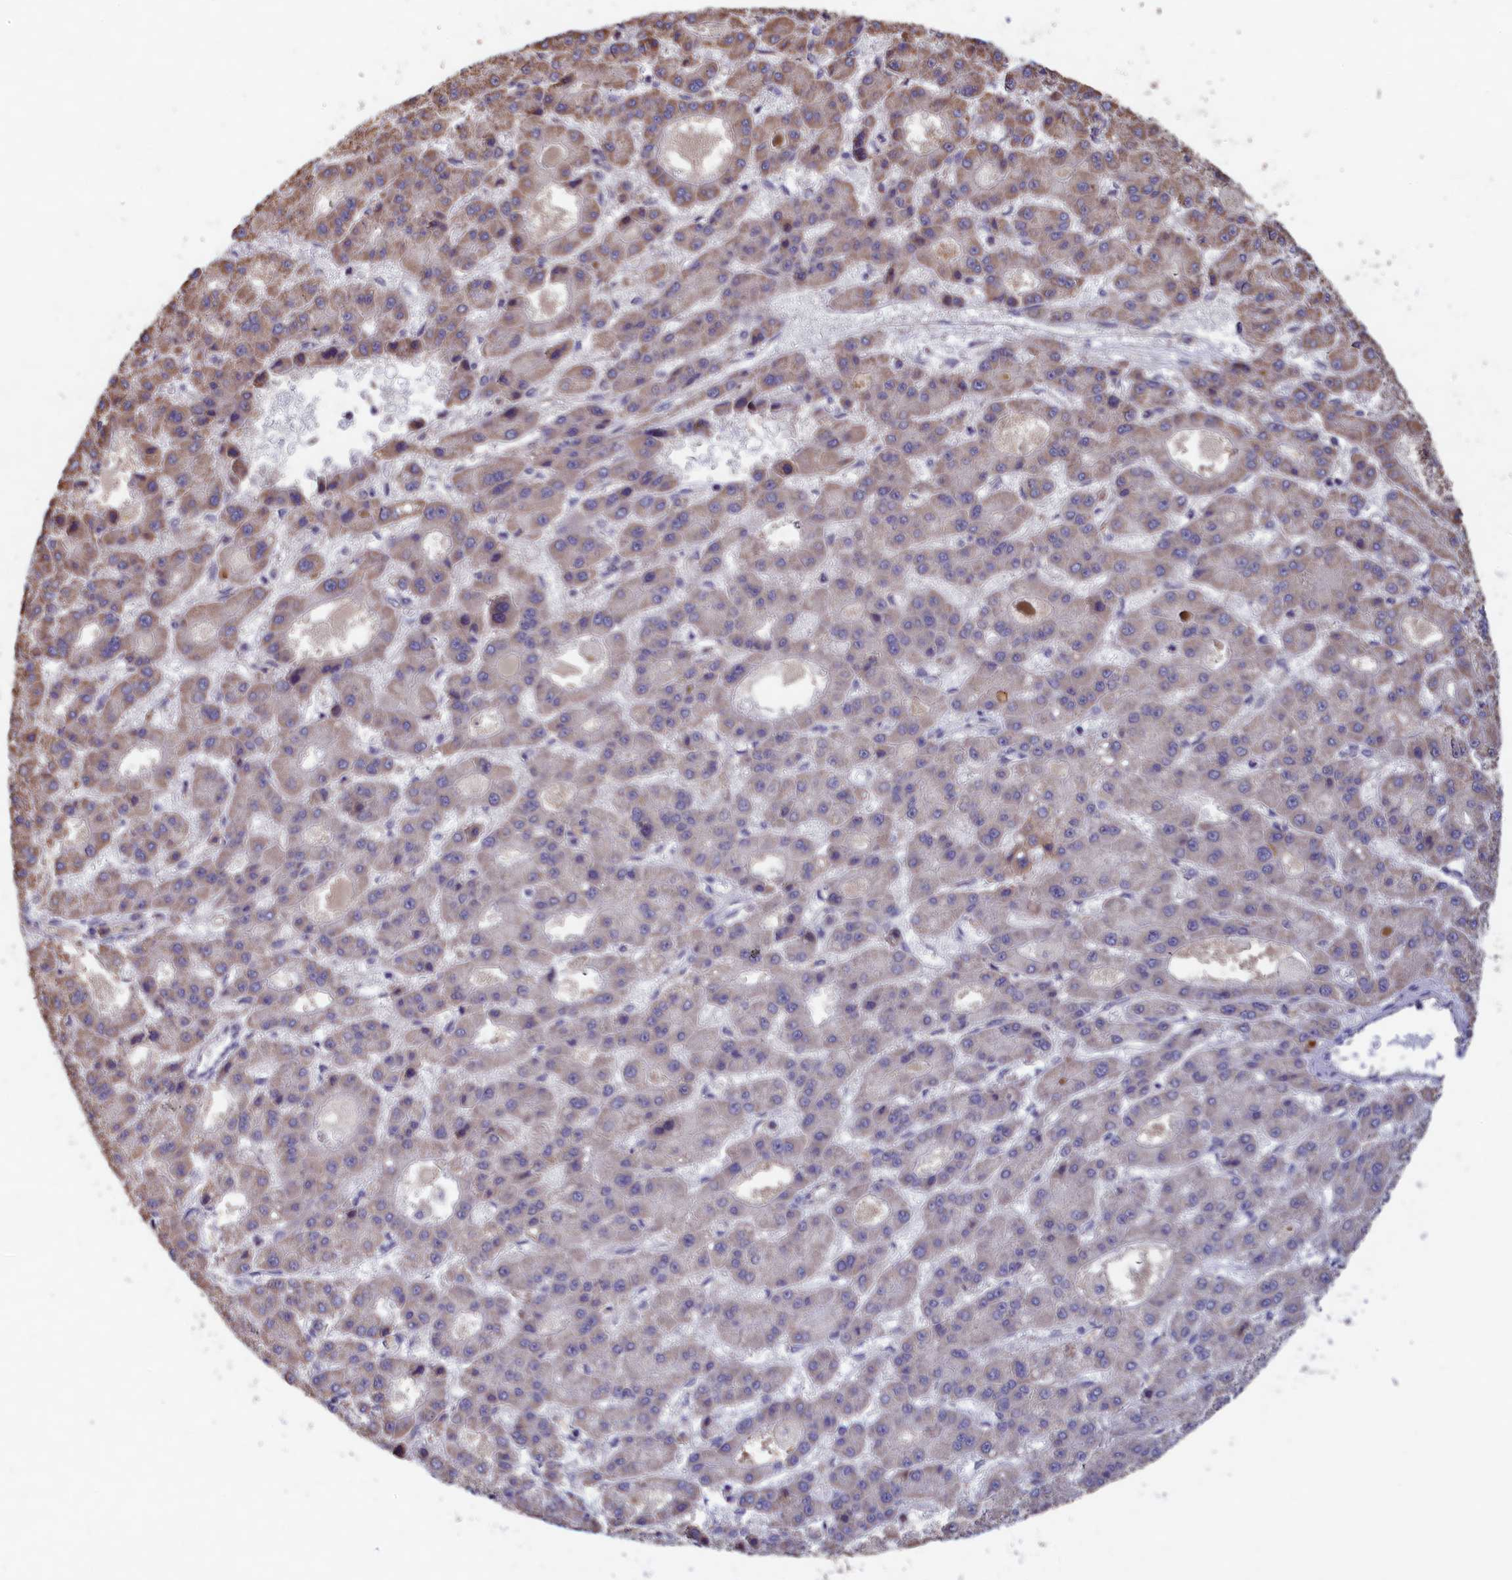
{"staining": {"intensity": "moderate", "quantity": "<25%", "location": "cytoplasmic/membranous"}, "tissue": "liver cancer", "cell_type": "Tumor cells", "image_type": "cancer", "snomed": [{"axis": "morphology", "description": "Carcinoma, Hepatocellular, NOS"}, {"axis": "topography", "description": "Liver"}], "caption": "Human liver cancer (hepatocellular carcinoma) stained with a brown dye displays moderate cytoplasmic/membranous positive expression in approximately <25% of tumor cells.", "gene": "ZNF816", "patient": {"sex": "male", "age": 70}}